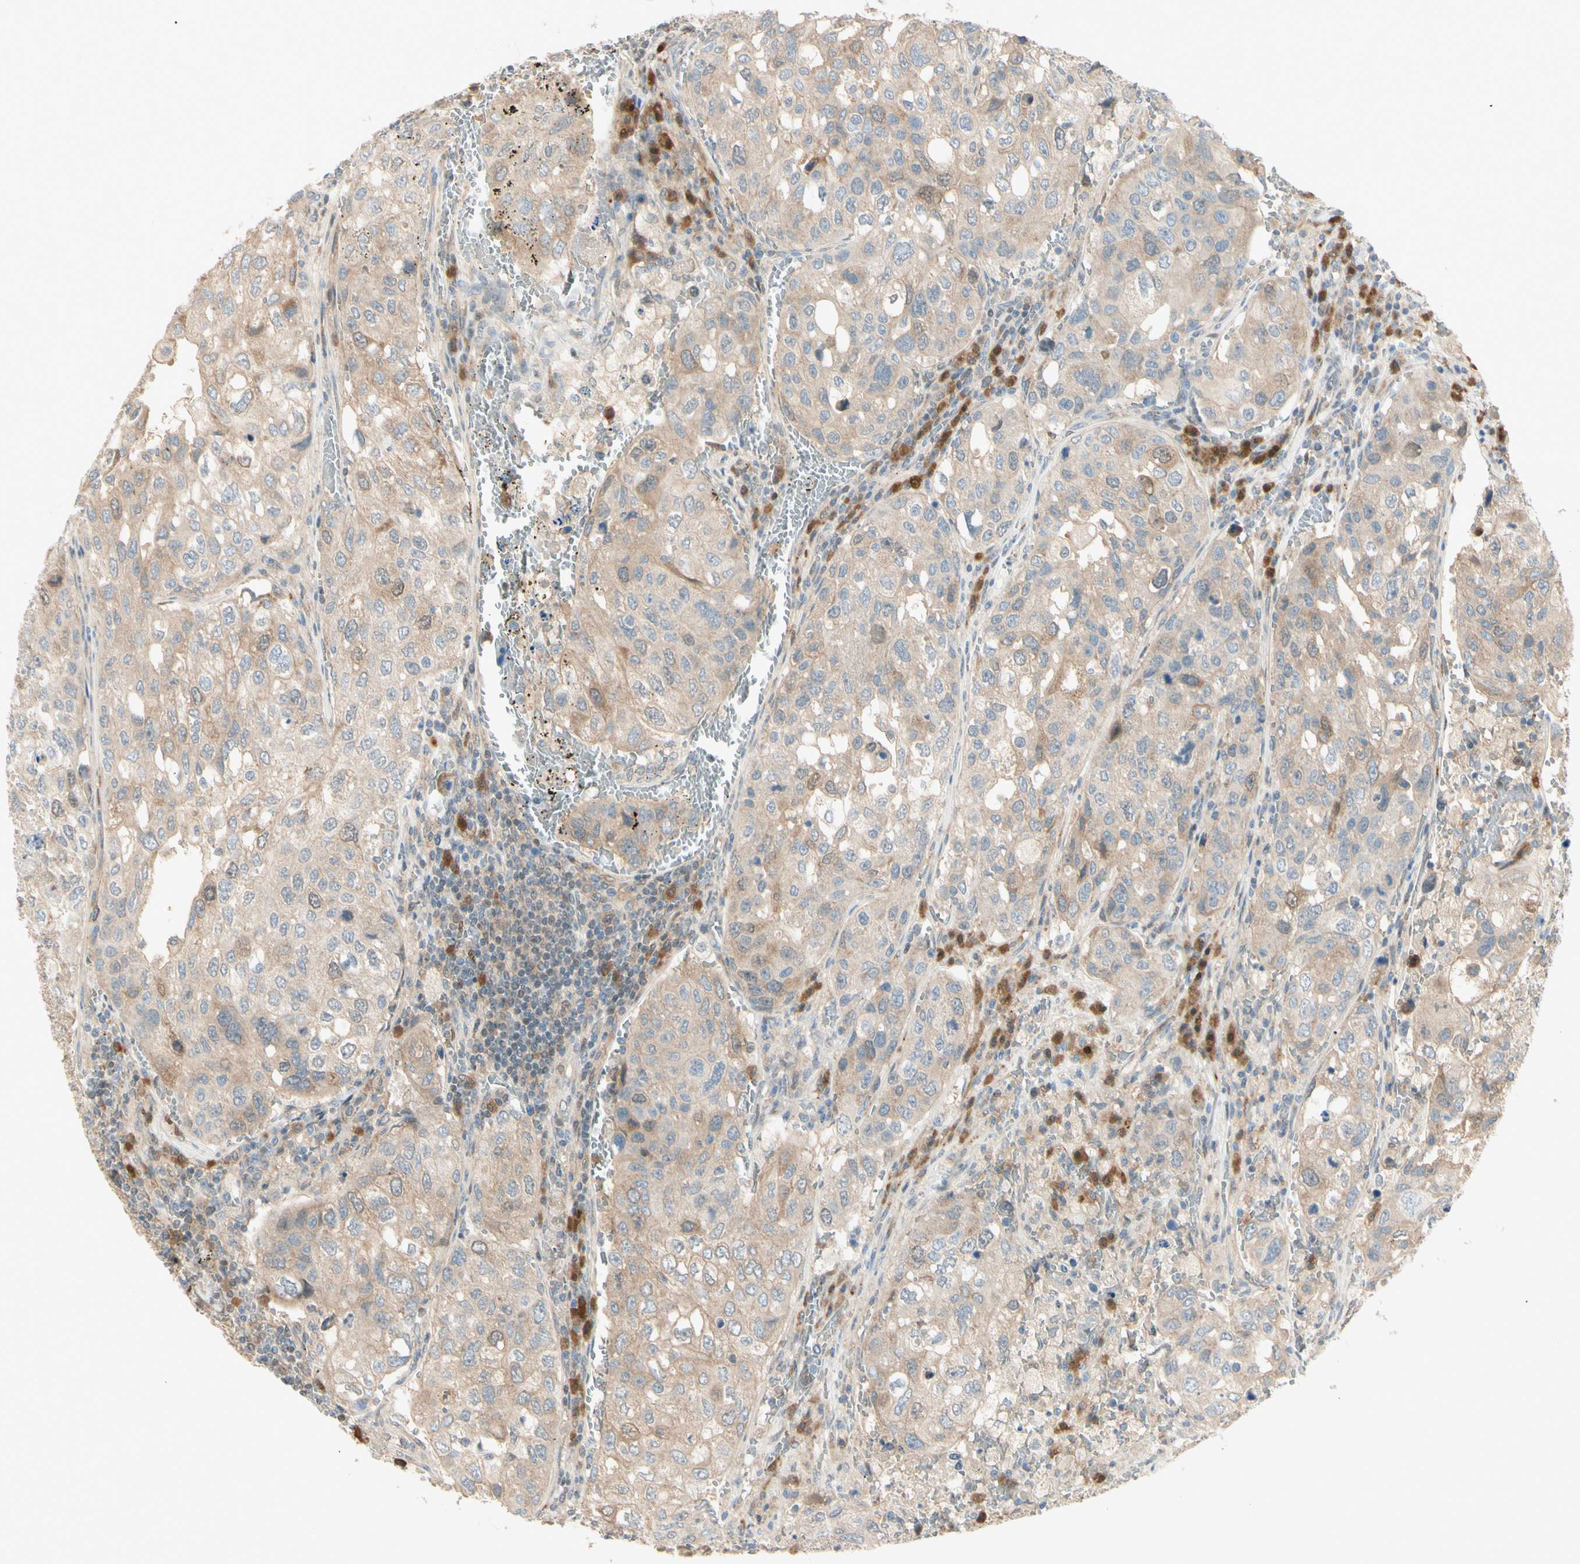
{"staining": {"intensity": "weak", "quantity": ">75%", "location": "cytoplasmic/membranous"}, "tissue": "urothelial cancer", "cell_type": "Tumor cells", "image_type": "cancer", "snomed": [{"axis": "morphology", "description": "Urothelial carcinoma, High grade"}, {"axis": "topography", "description": "Lymph node"}, {"axis": "topography", "description": "Urinary bladder"}], "caption": "High-grade urothelial carcinoma was stained to show a protein in brown. There is low levels of weak cytoplasmic/membranous expression in approximately >75% of tumor cells.", "gene": "PTTG1", "patient": {"sex": "male", "age": 51}}